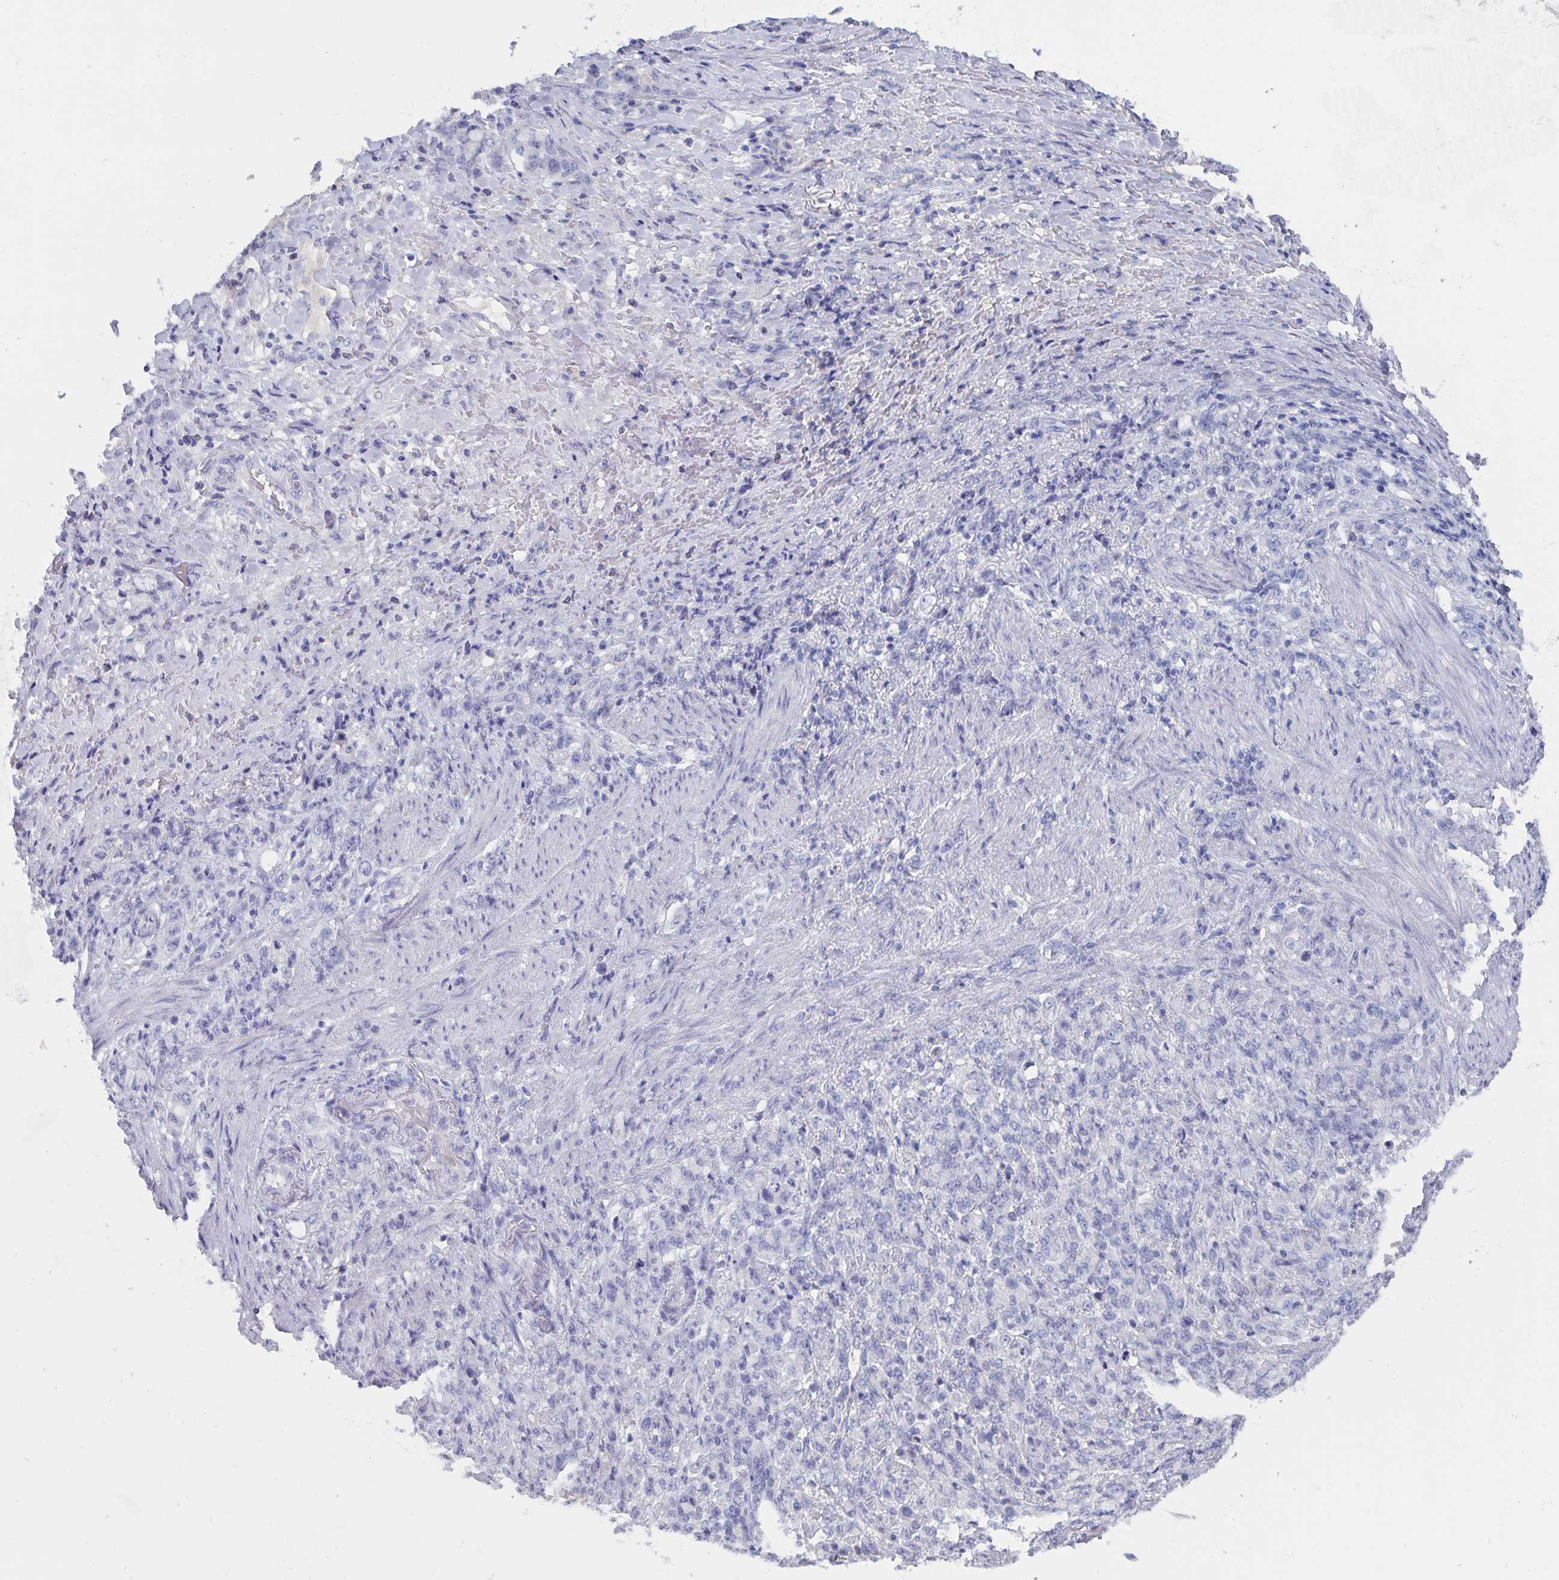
{"staining": {"intensity": "negative", "quantity": "none", "location": "none"}, "tissue": "stomach cancer", "cell_type": "Tumor cells", "image_type": "cancer", "snomed": [{"axis": "morphology", "description": "Adenocarcinoma, NOS"}, {"axis": "topography", "description": "Stomach"}], "caption": "High power microscopy image of an immunohistochemistry photomicrograph of stomach adenocarcinoma, revealing no significant staining in tumor cells.", "gene": "CFAP69", "patient": {"sex": "female", "age": 79}}